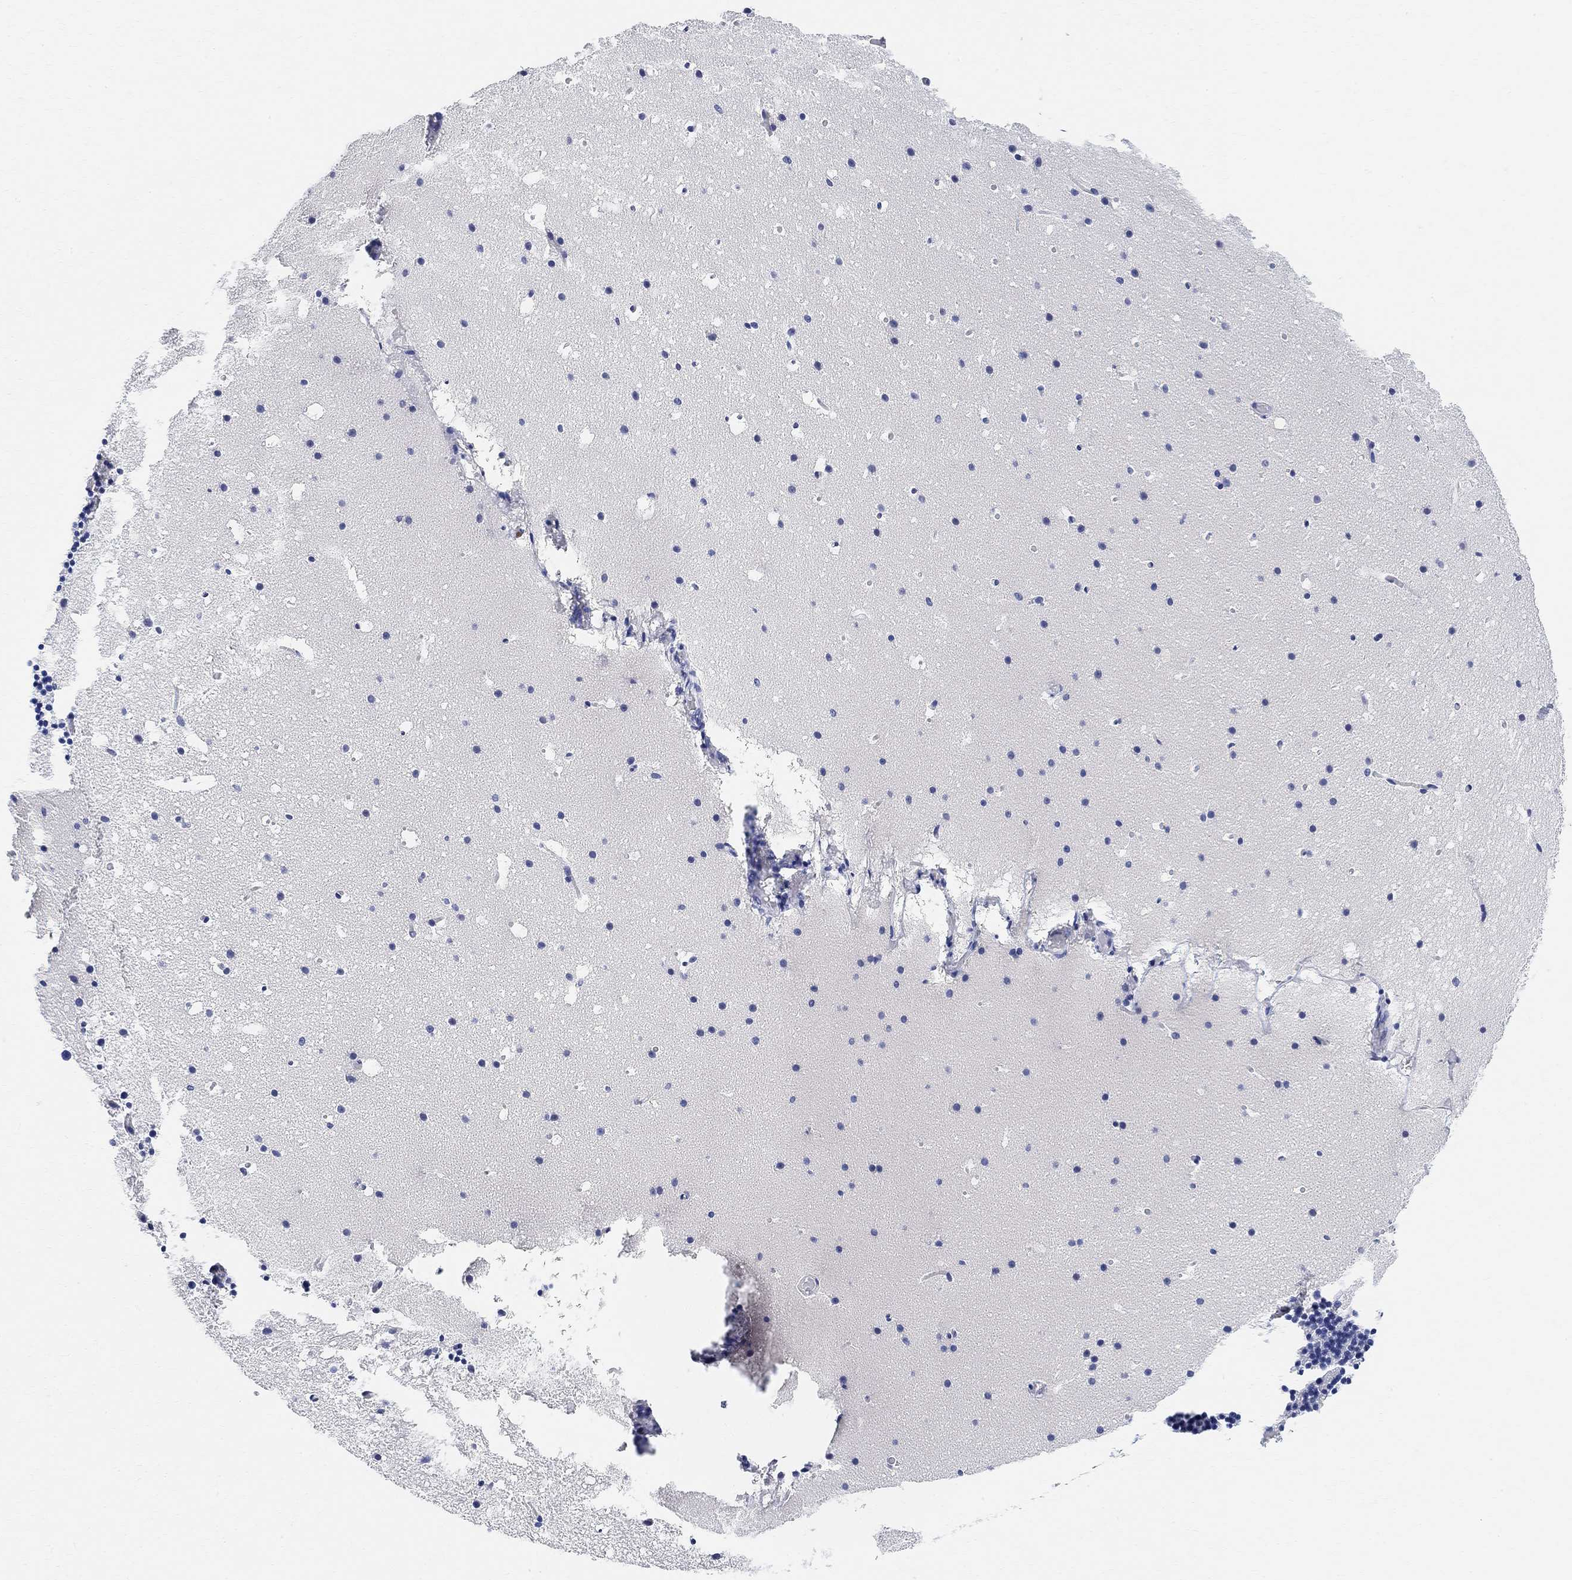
{"staining": {"intensity": "negative", "quantity": "none", "location": "none"}, "tissue": "cerebellum", "cell_type": "Cells in granular layer", "image_type": "normal", "snomed": [{"axis": "morphology", "description": "Normal tissue, NOS"}, {"axis": "topography", "description": "Cerebellum"}], "caption": "A histopathology image of cerebellum stained for a protein shows no brown staining in cells in granular layer.", "gene": "RETNLB", "patient": {"sex": "male", "age": 37}}